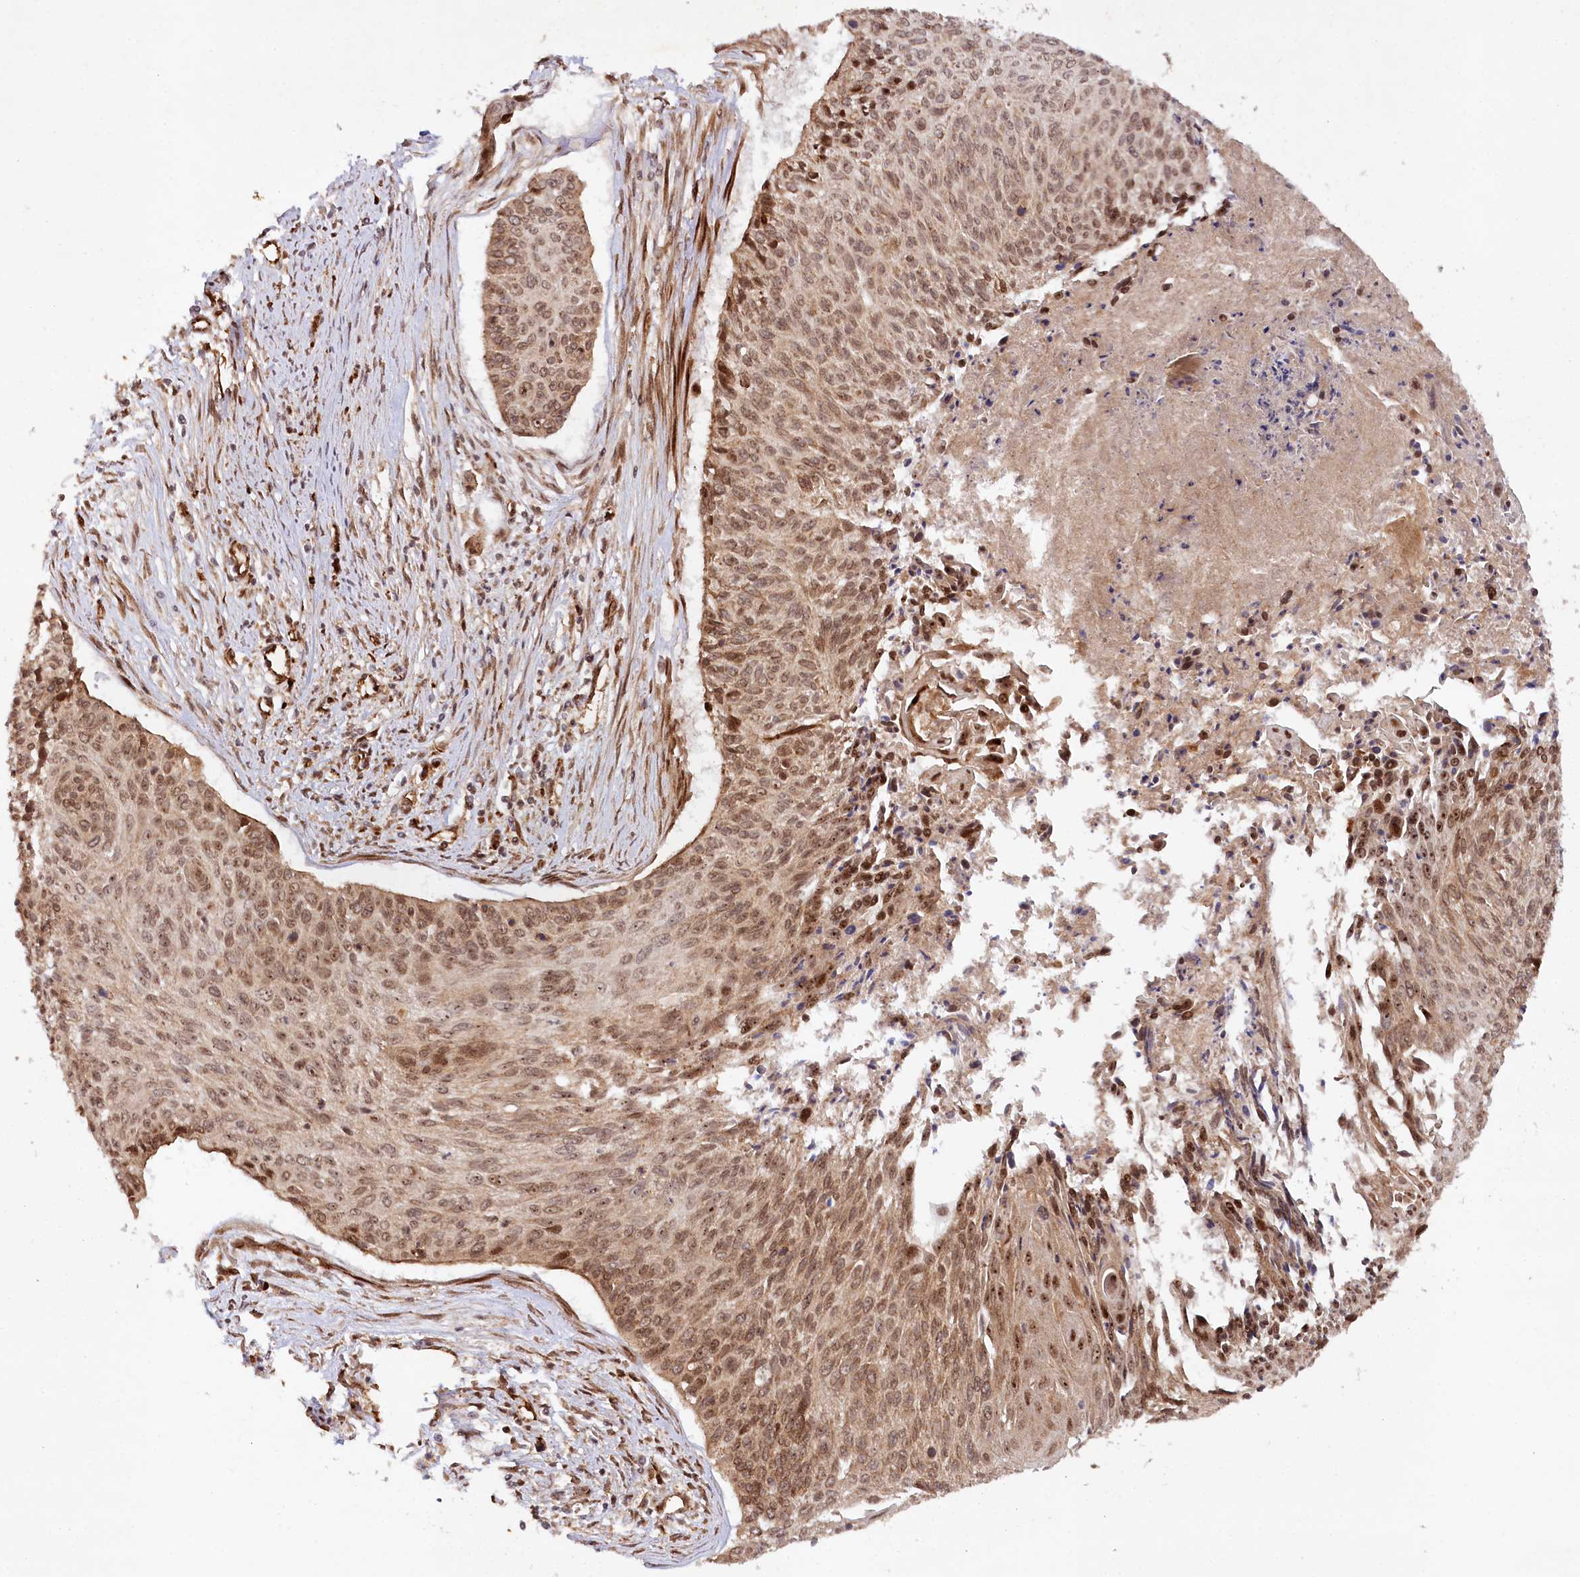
{"staining": {"intensity": "moderate", "quantity": ">75%", "location": "cytoplasmic/membranous,nuclear"}, "tissue": "cervical cancer", "cell_type": "Tumor cells", "image_type": "cancer", "snomed": [{"axis": "morphology", "description": "Squamous cell carcinoma, NOS"}, {"axis": "topography", "description": "Cervix"}], "caption": "Cervical cancer tissue reveals moderate cytoplasmic/membranous and nuclear expression in approximately >75% of tumor cells, visualized by immunohistochemistry.", "gene": "ALKBH8", "patient": {"sex": "female", "age": 55}}